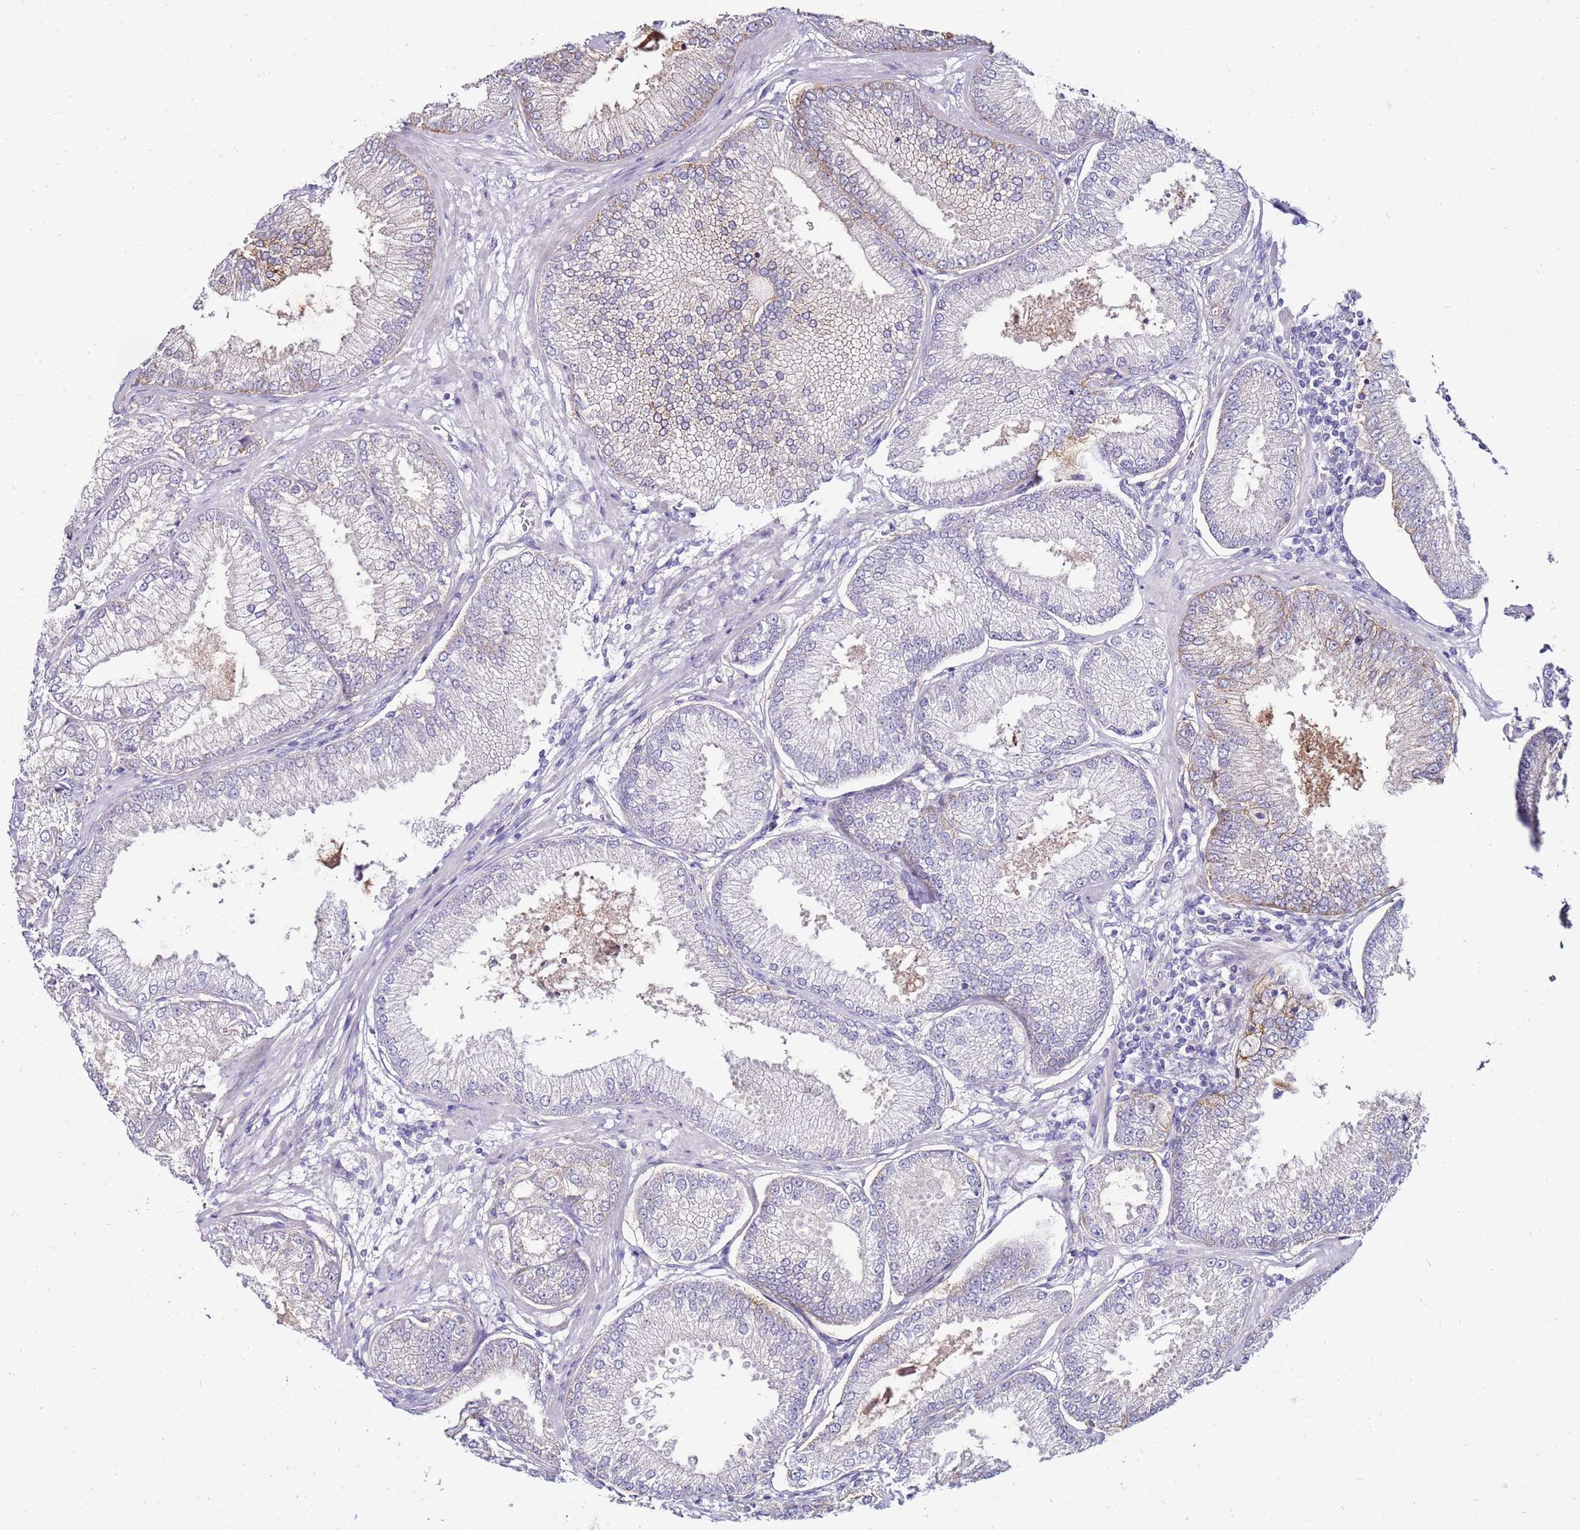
{"staining": {"intensity": "negative", "quantity": "none", "location": "none"}, "tissue": "prostate cancer", "cell_type": "Tumor cells", "image_type": "cancer", "snomed": [{"axis": "morphology", "description": "Adenocarcinoma, High grade"}, {"axis": "topography", "description": "Prostate"}], "caption": "This is an IHC photomicrograph of prostate cancer (high-grade adenocarcinoma). There is no expression in tumor cells.", "gene": "GPN3", "patient": {"sex": "male", "age": 71}}